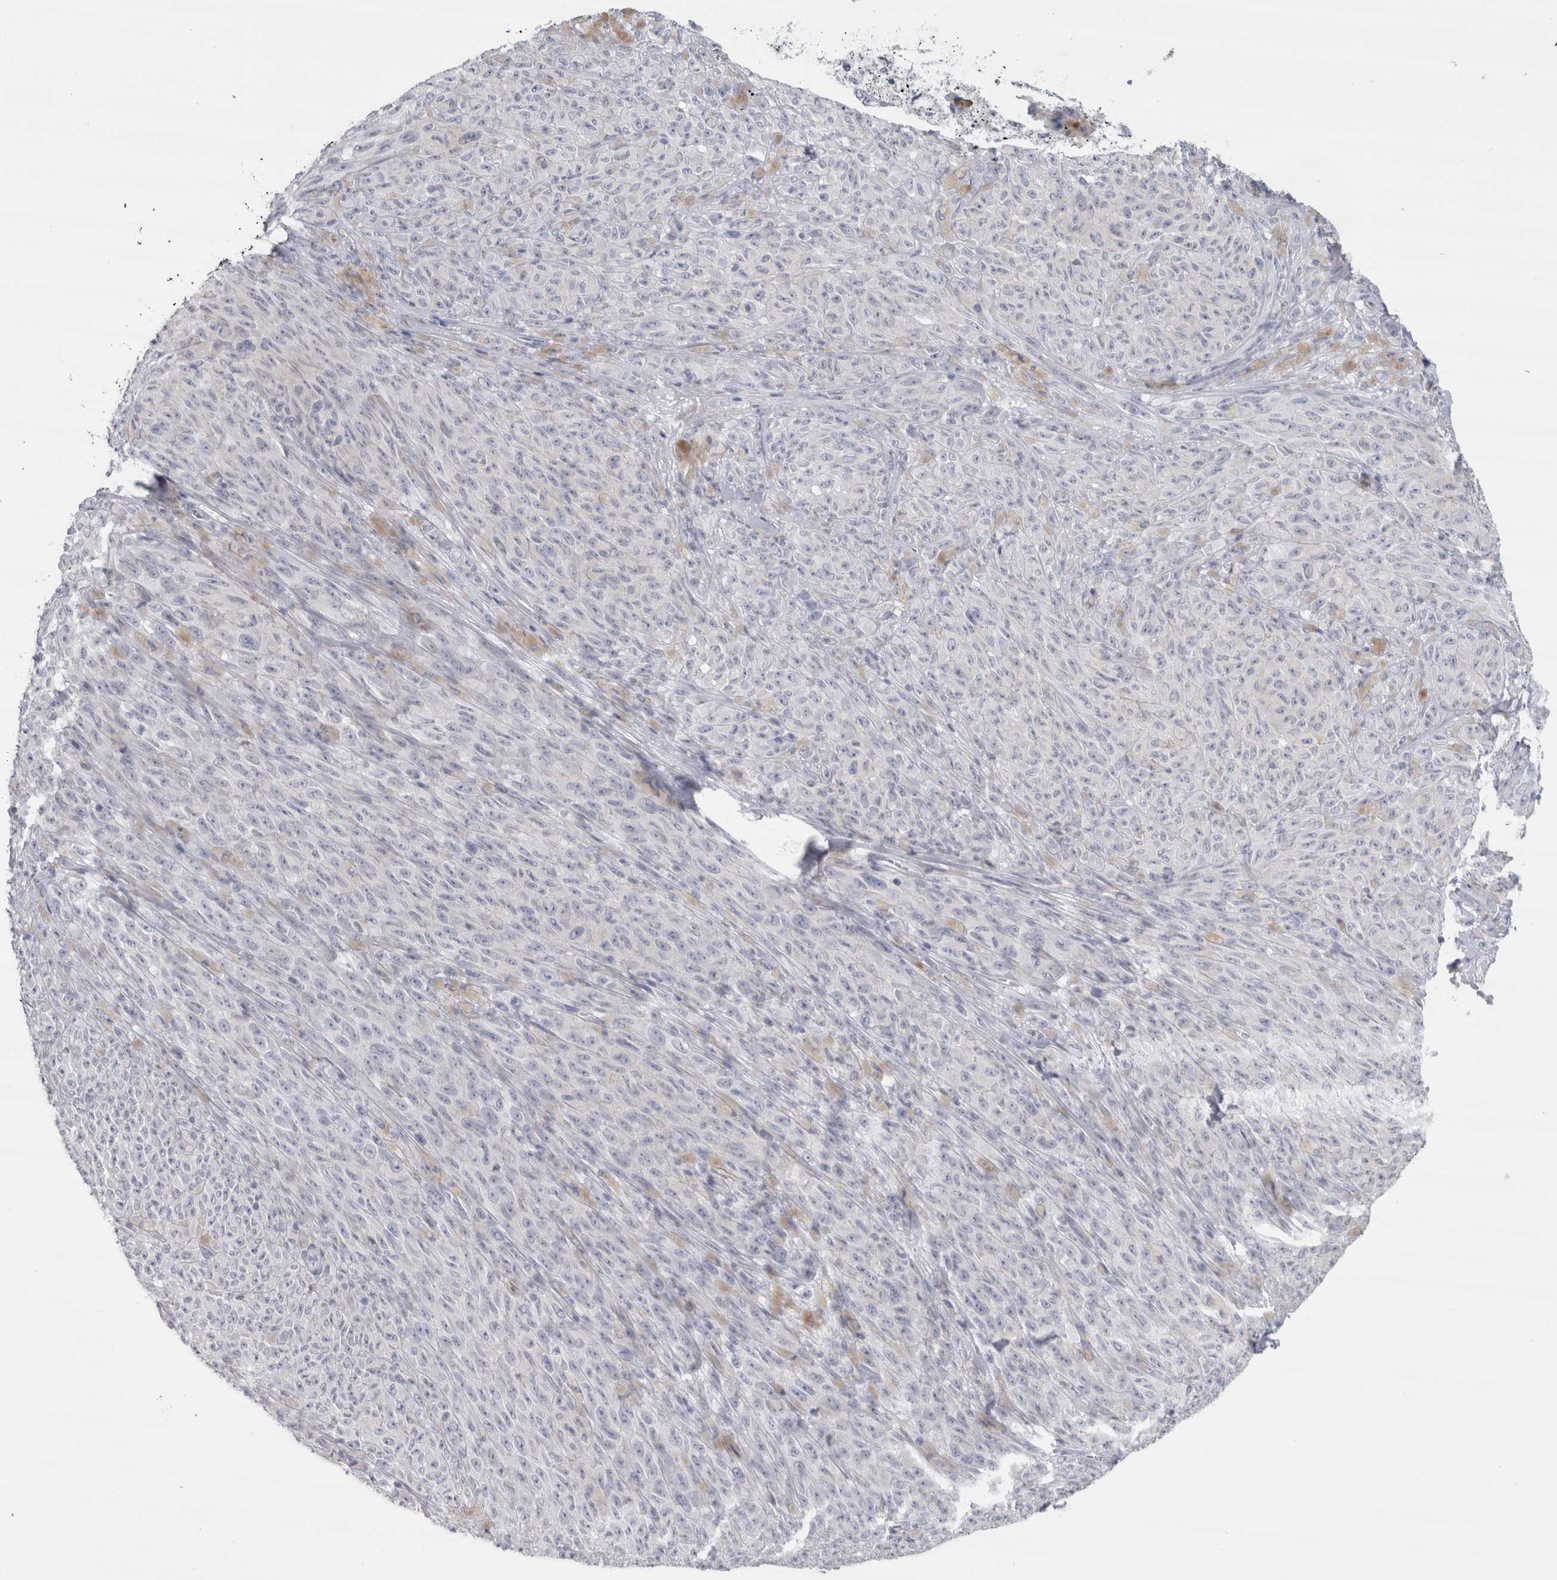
{"staining": {"intensity": "negative", "quantity": "none", "location": "none"}, "tissue": "melanoma", "cell_type": "Tumor cells", "image_type": "cancer", "snomed": [{"axis": "morphology", "description": "Malignant melanoma, NOS"}, {"axis": "topography", "description": "Skin"}], "caption": "Melanoma was stained to show a protein in brown. There is no significant expression in tumor cells.", "gene": "CDH17", "patient": {"sex": "female", "age": 82}}